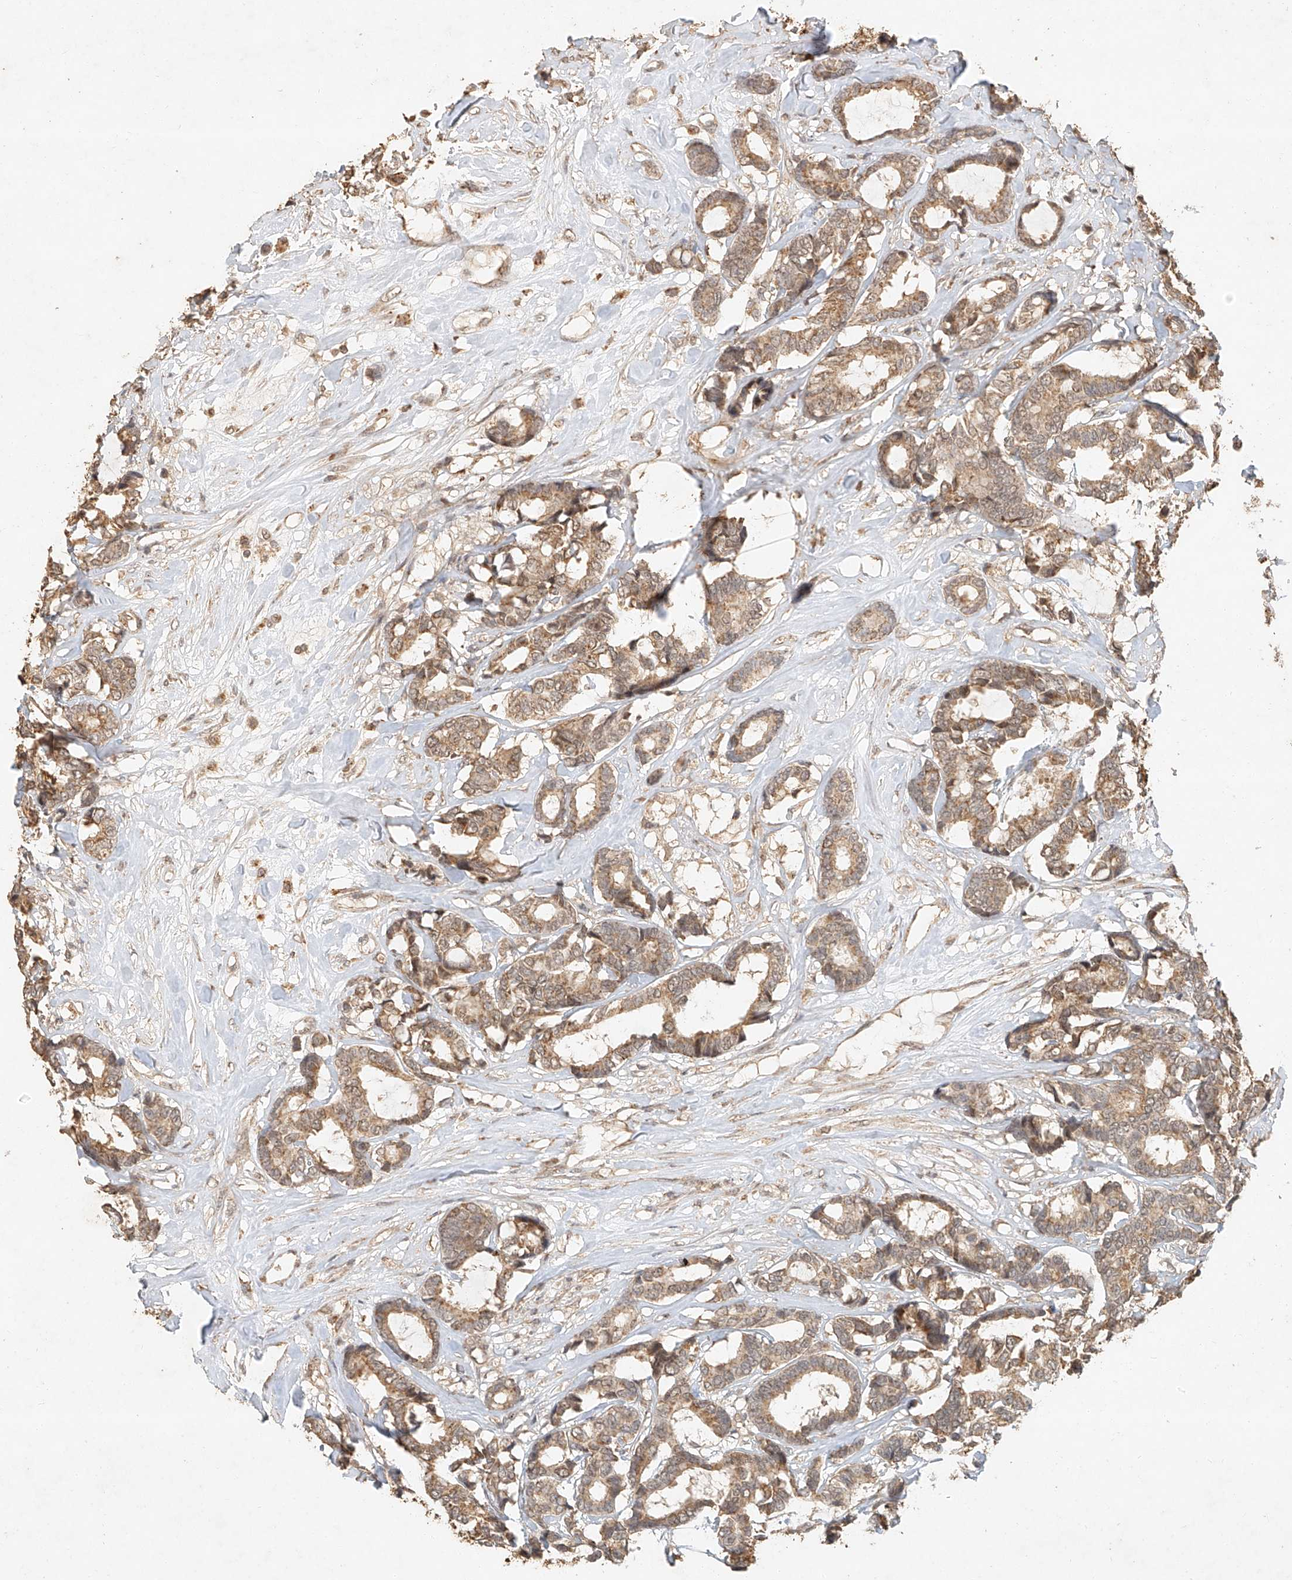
{"staining": {"intensity": "moderate", "quantity": ">75%", "location": "cytoplasmic/membranous"}, "tissue": "breast cancer", "cell_type": "Tumor cells", "image_type": "cancer", "snomed": [{"axis": "morphology", "description": "Duct carcinoma"}, {"axis": "topography", "description": "Breast"}], "caption": "IHC staining of breast intraductal carcinoma, which exhibits medium levels of moderate cytoplasmic/membranous positivity in approximately >75% of tumor cells indicating moderate cytoplasmic/membranous protein expression. The staining was performed using DAB (3,3'-diaminobenzidine) (brown) for protein detection and nuclei were counterstained in hematoxylin (blue).", "gene": "CXorf58", "patient": {"sex": "female", "age": 87}}